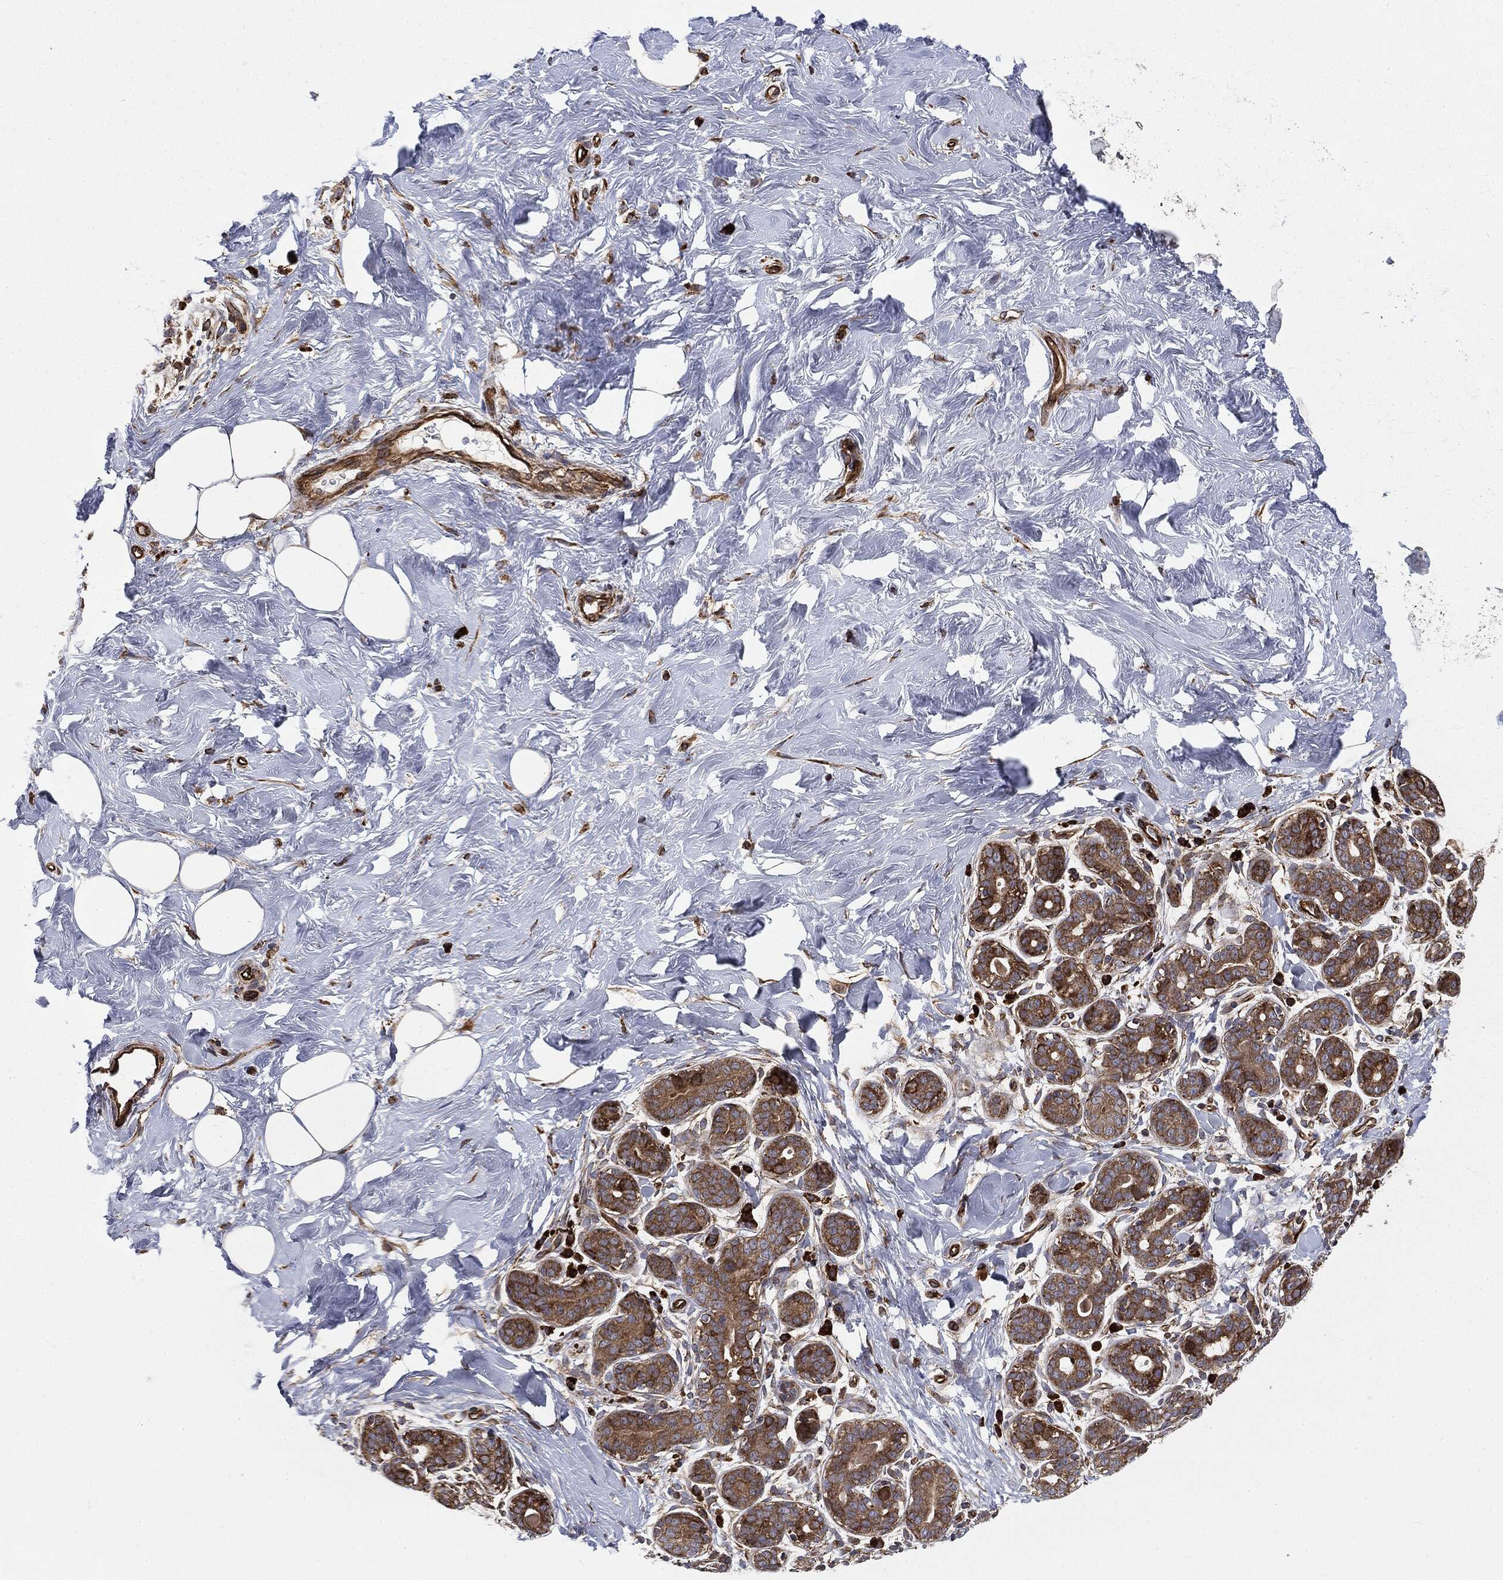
{"staining": {"intensity": "negative", "quantity": "none", "location": "none"}, "tissue": "breast", "cell_type": "Adipocytes", "image_type": "normal", "snomed": [{"axis": "morphology", "description": "Normal tissue, NOS"}, {"axis": "topography", "description": "Breast"}], "caption": "Photomicrograph shows no significant protein expression in adipocytes of unremarkable breast.", "gene": "CYLD", "patient": {"sex": "female", "age": 43}}